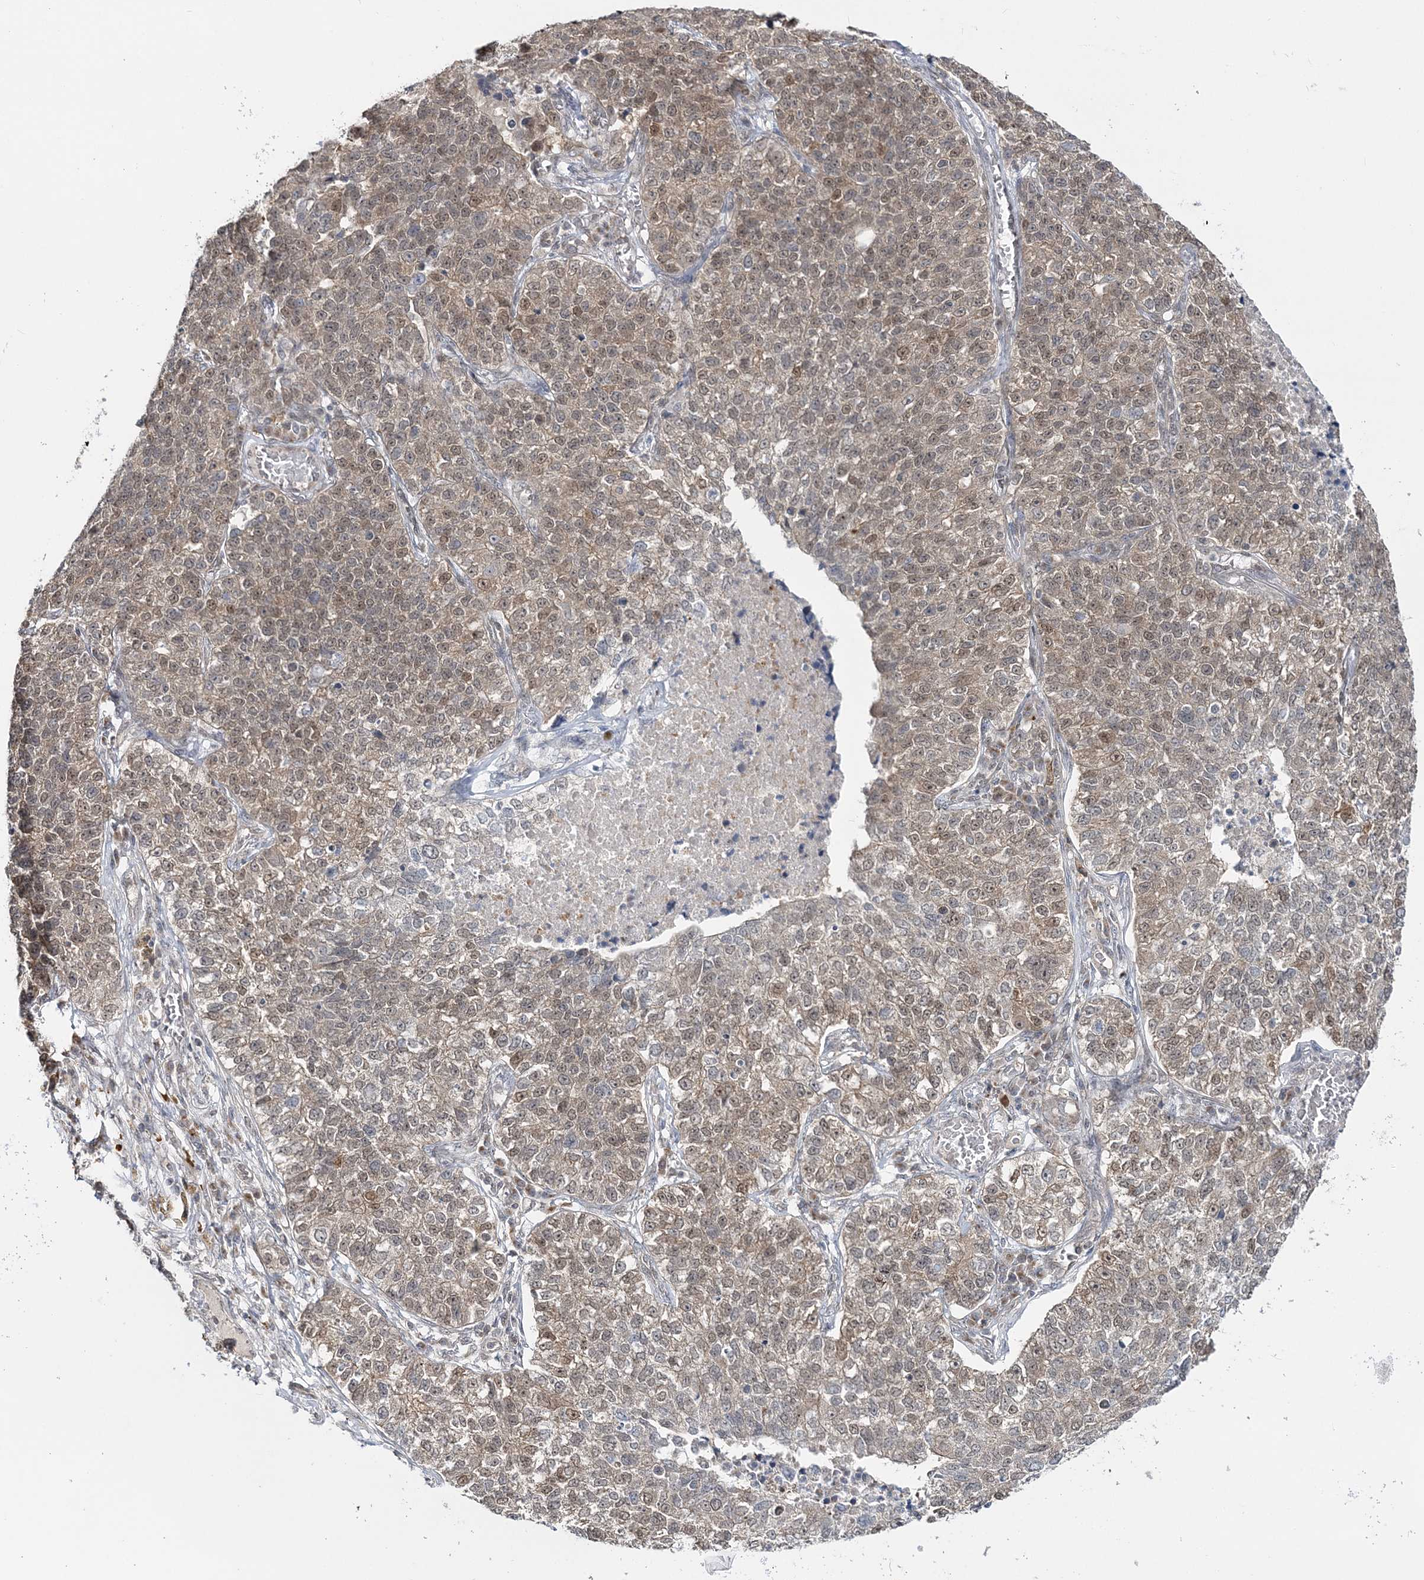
{"staining": {"intensity": "weak", "quantity": "25%-75%", "location": "nuclear"}, "tissue": "lung cancer", "cell_type": "Tumor cells", "image_type": "cancer", "snomed": [{"axis": "morphology", "description": "Adenocarcinoma, NOS"}, {"axis": "topography", "description": "Lung"}], "caption": "Tumor cells demonstrate low levels of weak nuclear staining in approximately 25%-75% of cells in human adenocarcinoma (lung). The staining was performed using DAB, with brown indicating positive protein expression. Nuclei are stained blue with hematoxylin.", "gene": "ZFAND6", "patient": {"sex": "male", "age": 49}}